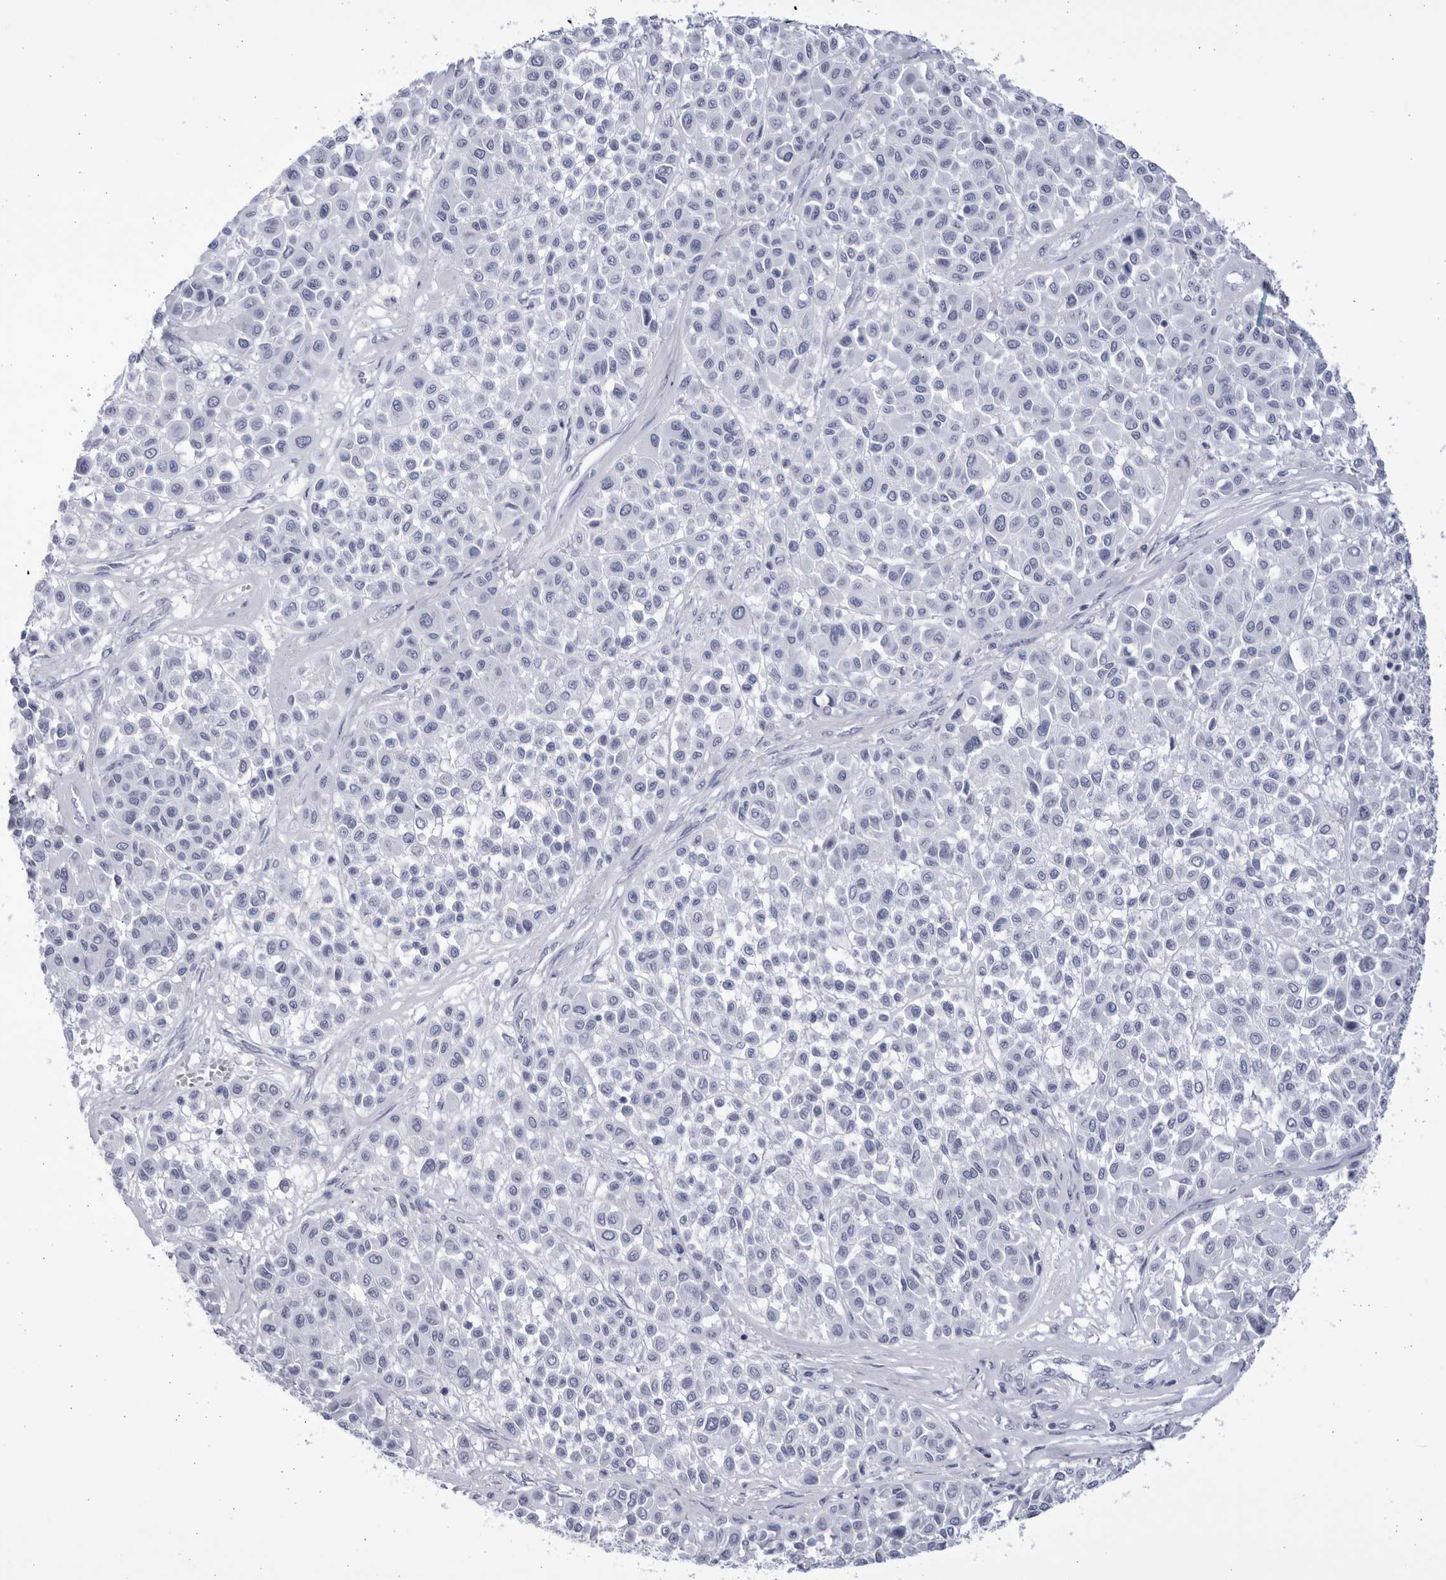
{"staining": {"intensity": "negative", "quantity": "none", "location": "none"}, "tissue": "melanoma", "cell_type": "Tumor cells", "image_type": "cancer", "snomed": [{"axis": "morphology", "description": "Malignant melanoma, Metastatic site"}, {"axis": "topography", "description": "Soft tissue"}], "caption": "Tumor cells show no significant protein expression in melanoma. (DAB (3,3'-diaminobenzidine) immunohistochemistry with hematoxylin counter stain).", "gene": "CCDC181", "patient": {"sex": "male", "age": 41}}